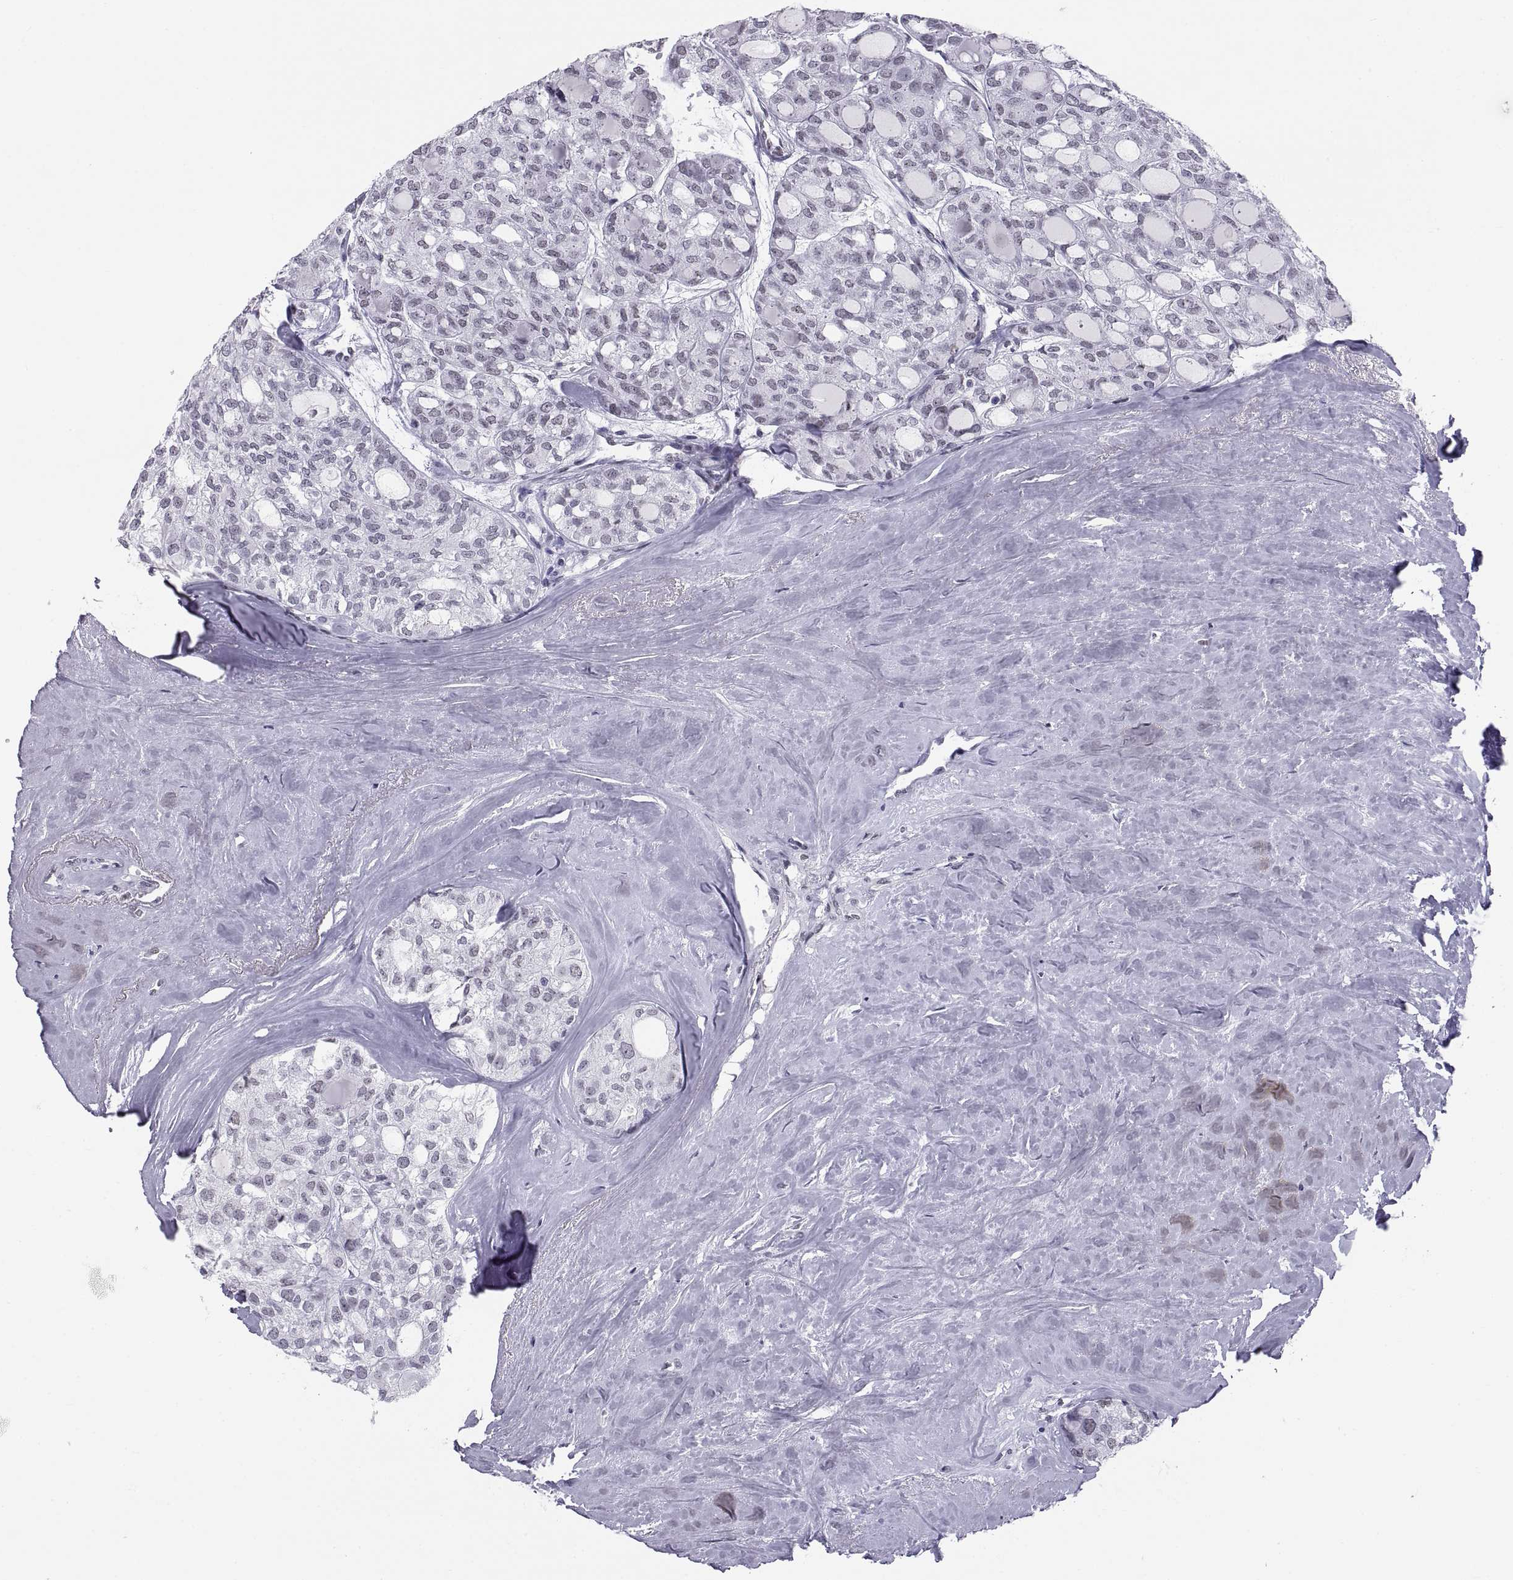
{"staining": {"intensity": "negative", "quantity": "none", "location": "none"}, "tissue": "thyroid cancer", "cell_type": "Tumor cells", "image_type": "cancer", "snomed": [{"axis": "morphology", "description": "Follicular adenoma carcinoma, NOS"}, {"axis": "topography", "description": "Thyroid gland"}], "caption": "Tumor cells are negative for protein expression in human thyroid cancer (follicular adenoma carcinoma). (Brightfield microscopy of DAB immunohistochemistry (IHC) at high magnification).", "gene": "NEUROD6", "patient": {"sex": "male", "age": 75}}